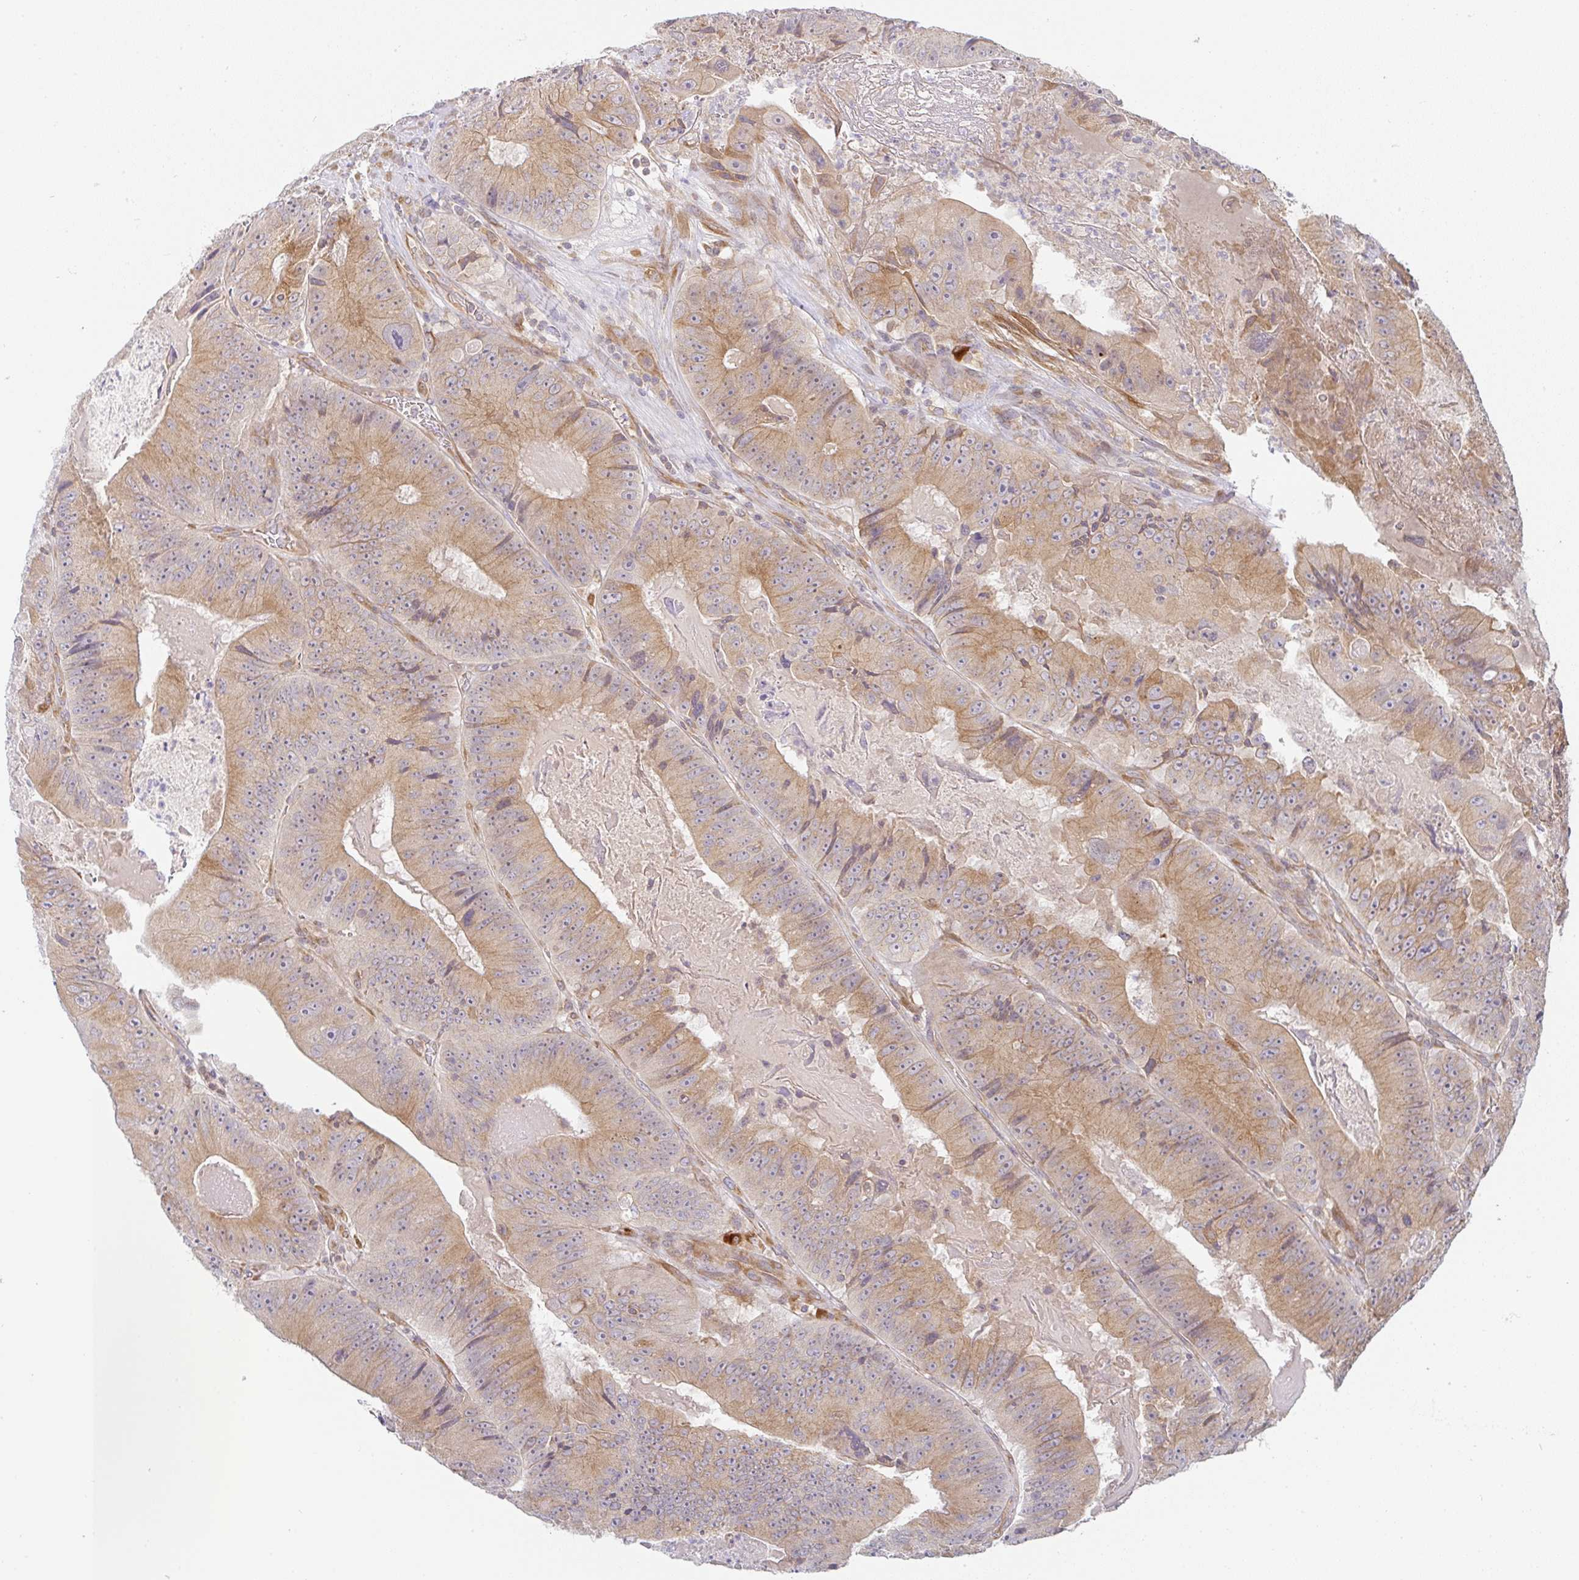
{"staining": {"intensity": "moderate", "quantity": ">75%", "location": "cytoplasmic/membranous"}, "tissue": "colorectal cancer", "cell_type": "Tumor cells", "image_type": "cancer", "snomed": [{"axis": "morphology", "description": "Adenocarcinoma, NOS"}, {"axis": "topography", "description": "Colon"}], "caption": "IHC of human colorectal cancer shows medium levels of moderate cytoplasmic/membranous expression in approximately >75% of tumor cells.", "gene": "DERL2", "patient": {"sex": "female", "age": 86}}